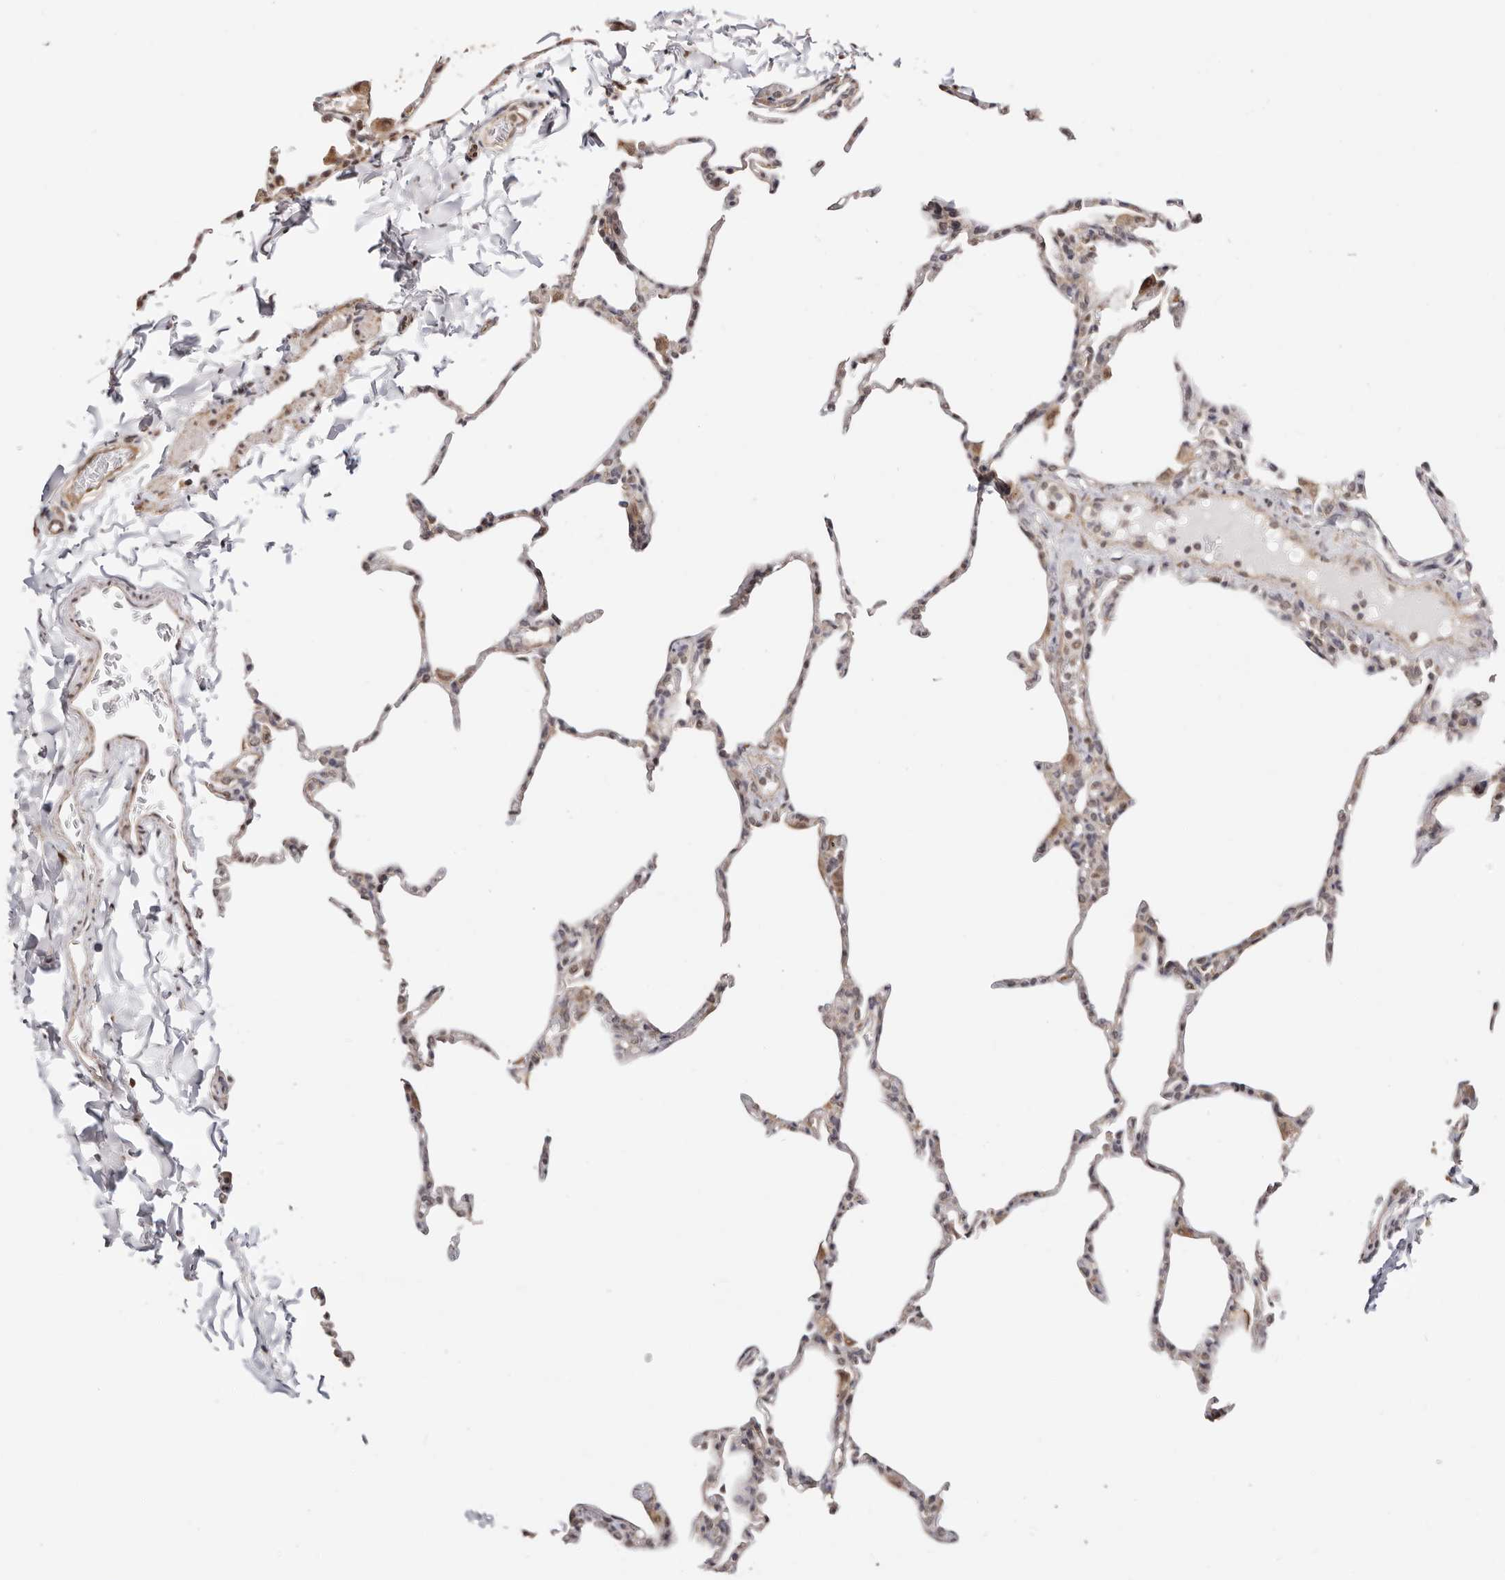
{"staining": {"intensity": "weak", "quantity": "<25%", "location": "cytoplasmic/membranous"}, "tissue": "lung", "cell_type": "Alveolar cells", "image_type": "normal", "snomed": [{"axis": "morphology", "description": "Normal tissue, NOS"}, {"axis": "topography", "description": "Lung"}], "caption": "Human lung stained for a protein using immunohistochemistry shows no expression in alveolar cells.", "gene": "CTNNBL1", "patient": {"sex": "male", "age": 20}}